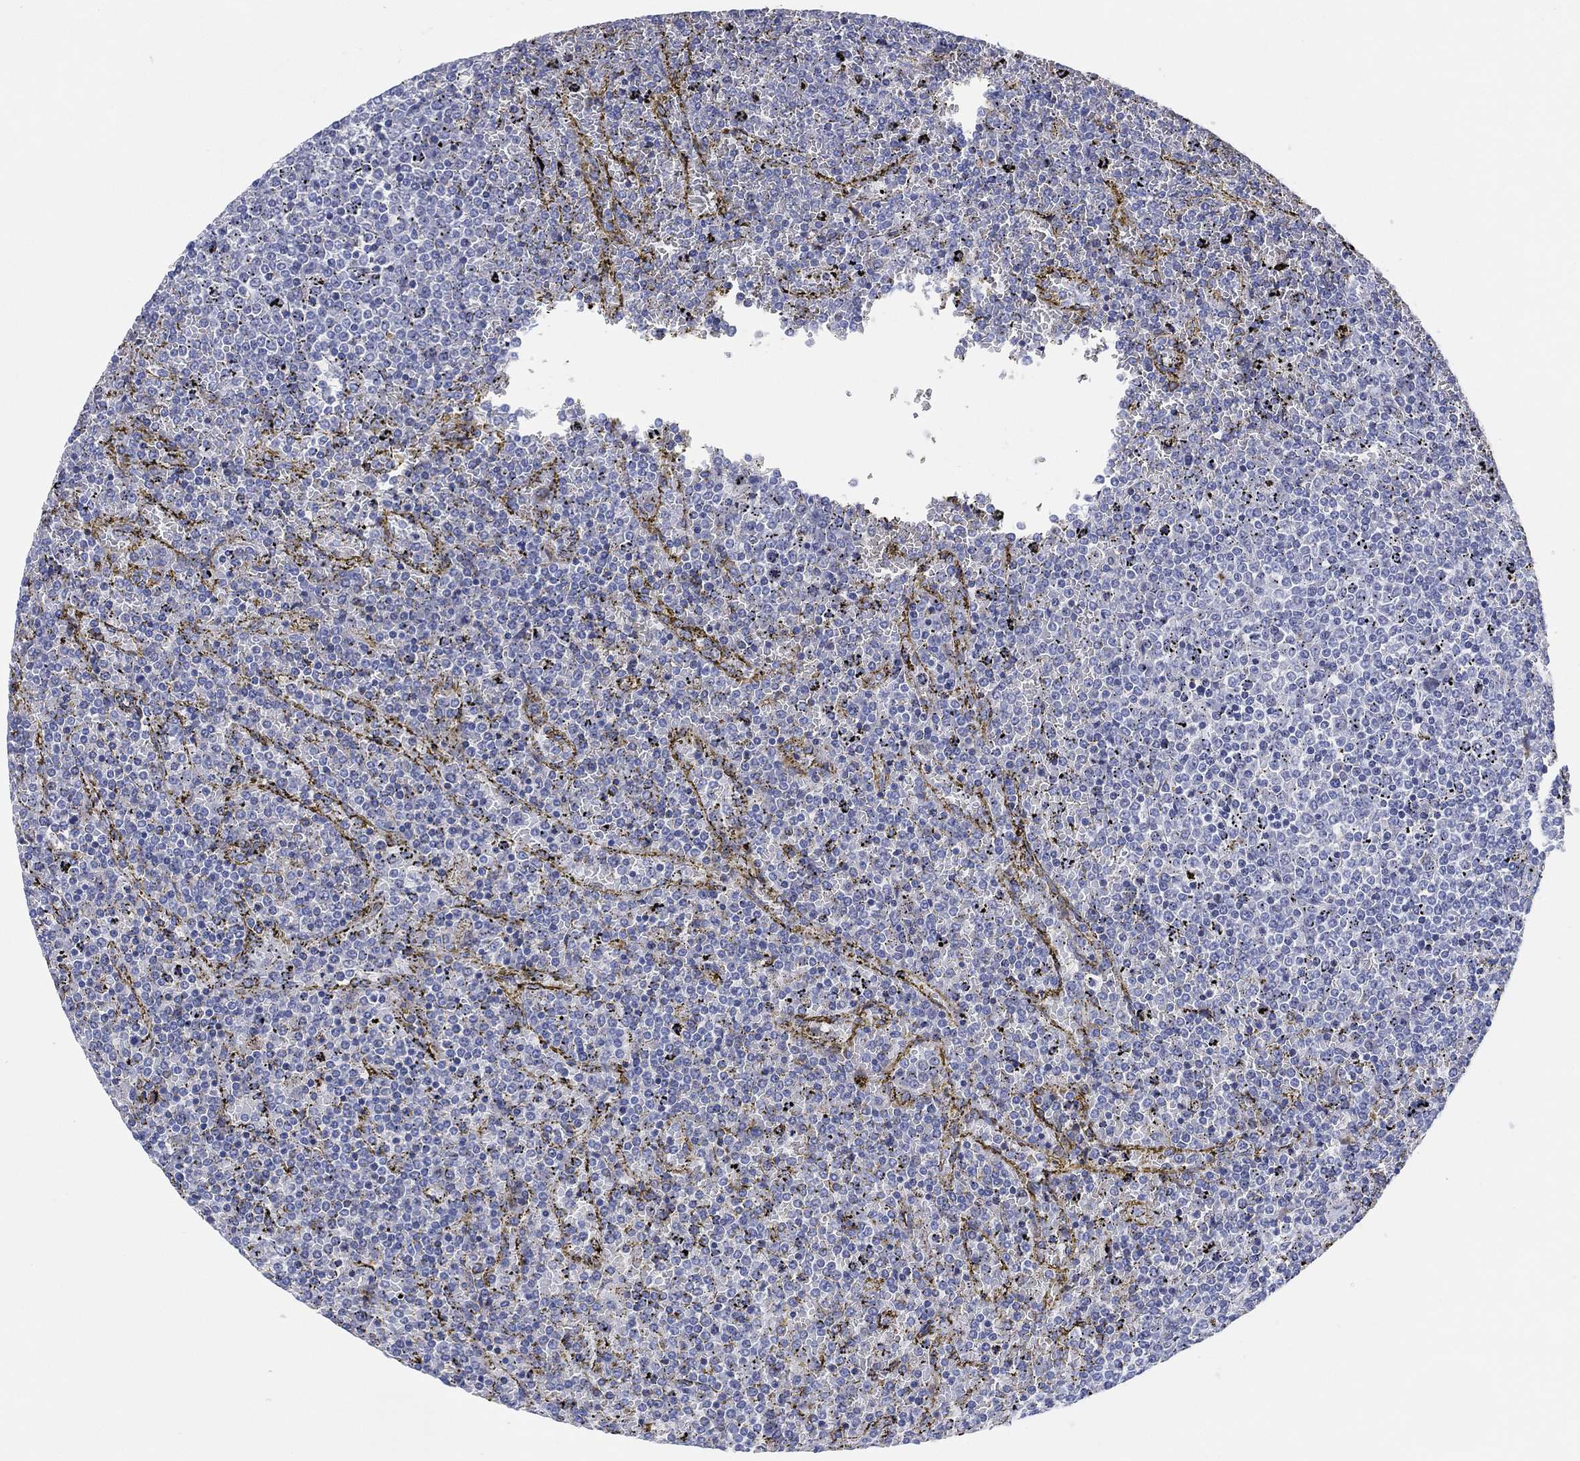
{"staining": {"intensity": "negative", "quantity": "none", "location": "none"}, "tissue": "lymphoma", "cell_type": "Tumor cells", "image_type": "cancer", "snomed": [{"axis": "morphology", "description": "Malignant lymphoma, non-Hodgkin's type, Low grade"}, {"axis": "topography", "description": "Spleen"}], "caption": "IHC histopathology image of neoplastic tissue: malignant lymphoma, non-Hodgkin's type (low-grade) stained with DAB shows no significant protein positivity in tumor cells.", "gene": "GALNS", "patient": {"sex": "female", "age": 77}}